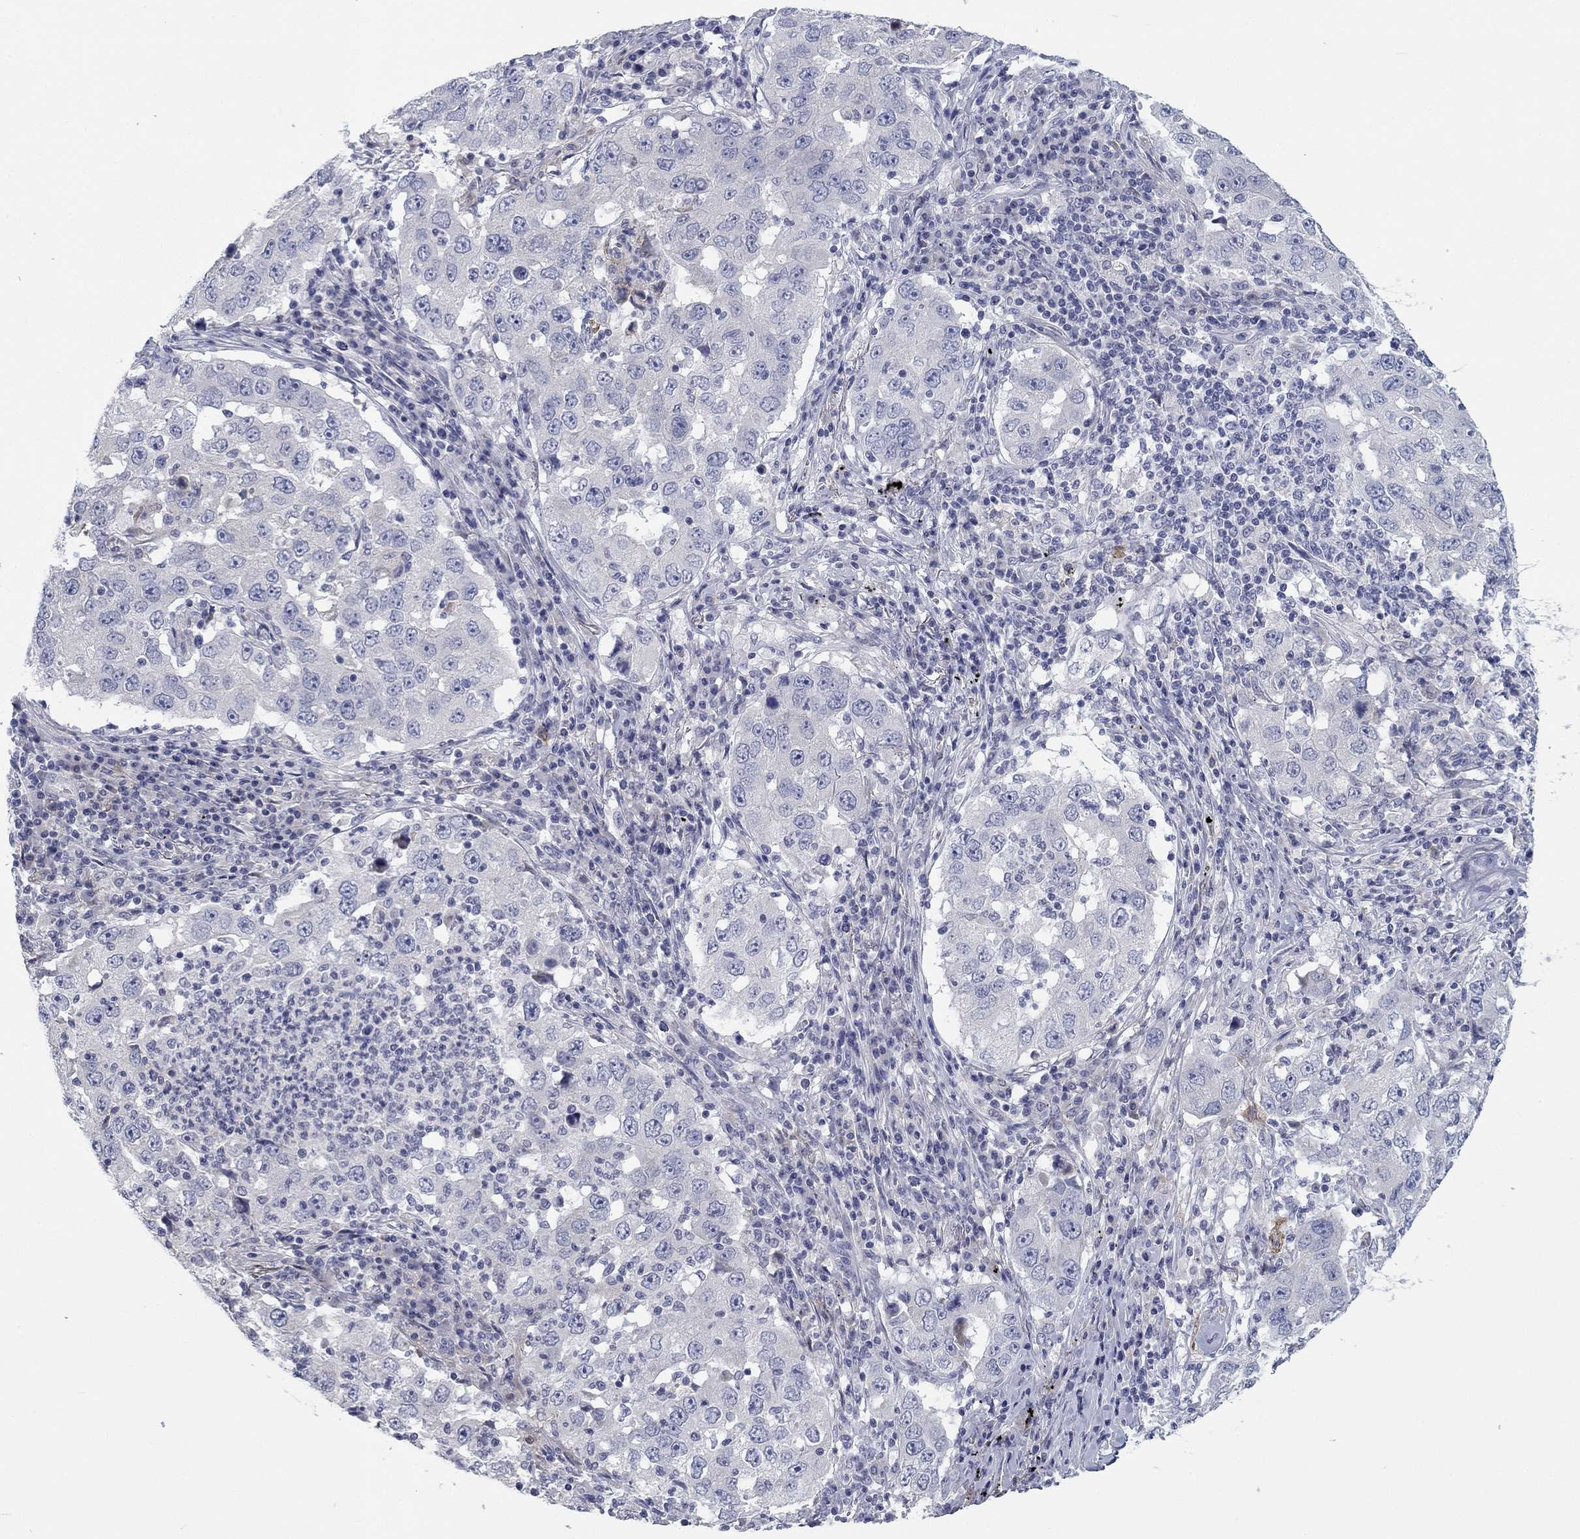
{"staining": {"intensity": "negative", "quantity": "none", "location": "none"}, "tissue": "lung cancer", "cell_type": "Tumor cells", "image_type": "cancer", "snomed": [{"axis": "morphology", "description": "Adenocarcinoma, NOS"}, {"axis": "topography", "description": "Lung"}], "caption": "Protein analysis of lung cancer (adenocarcinoma) reveals no significant staining in tumor cells.", "gene": "CALB1", "patient": {"sex": "male", "age": 73}}